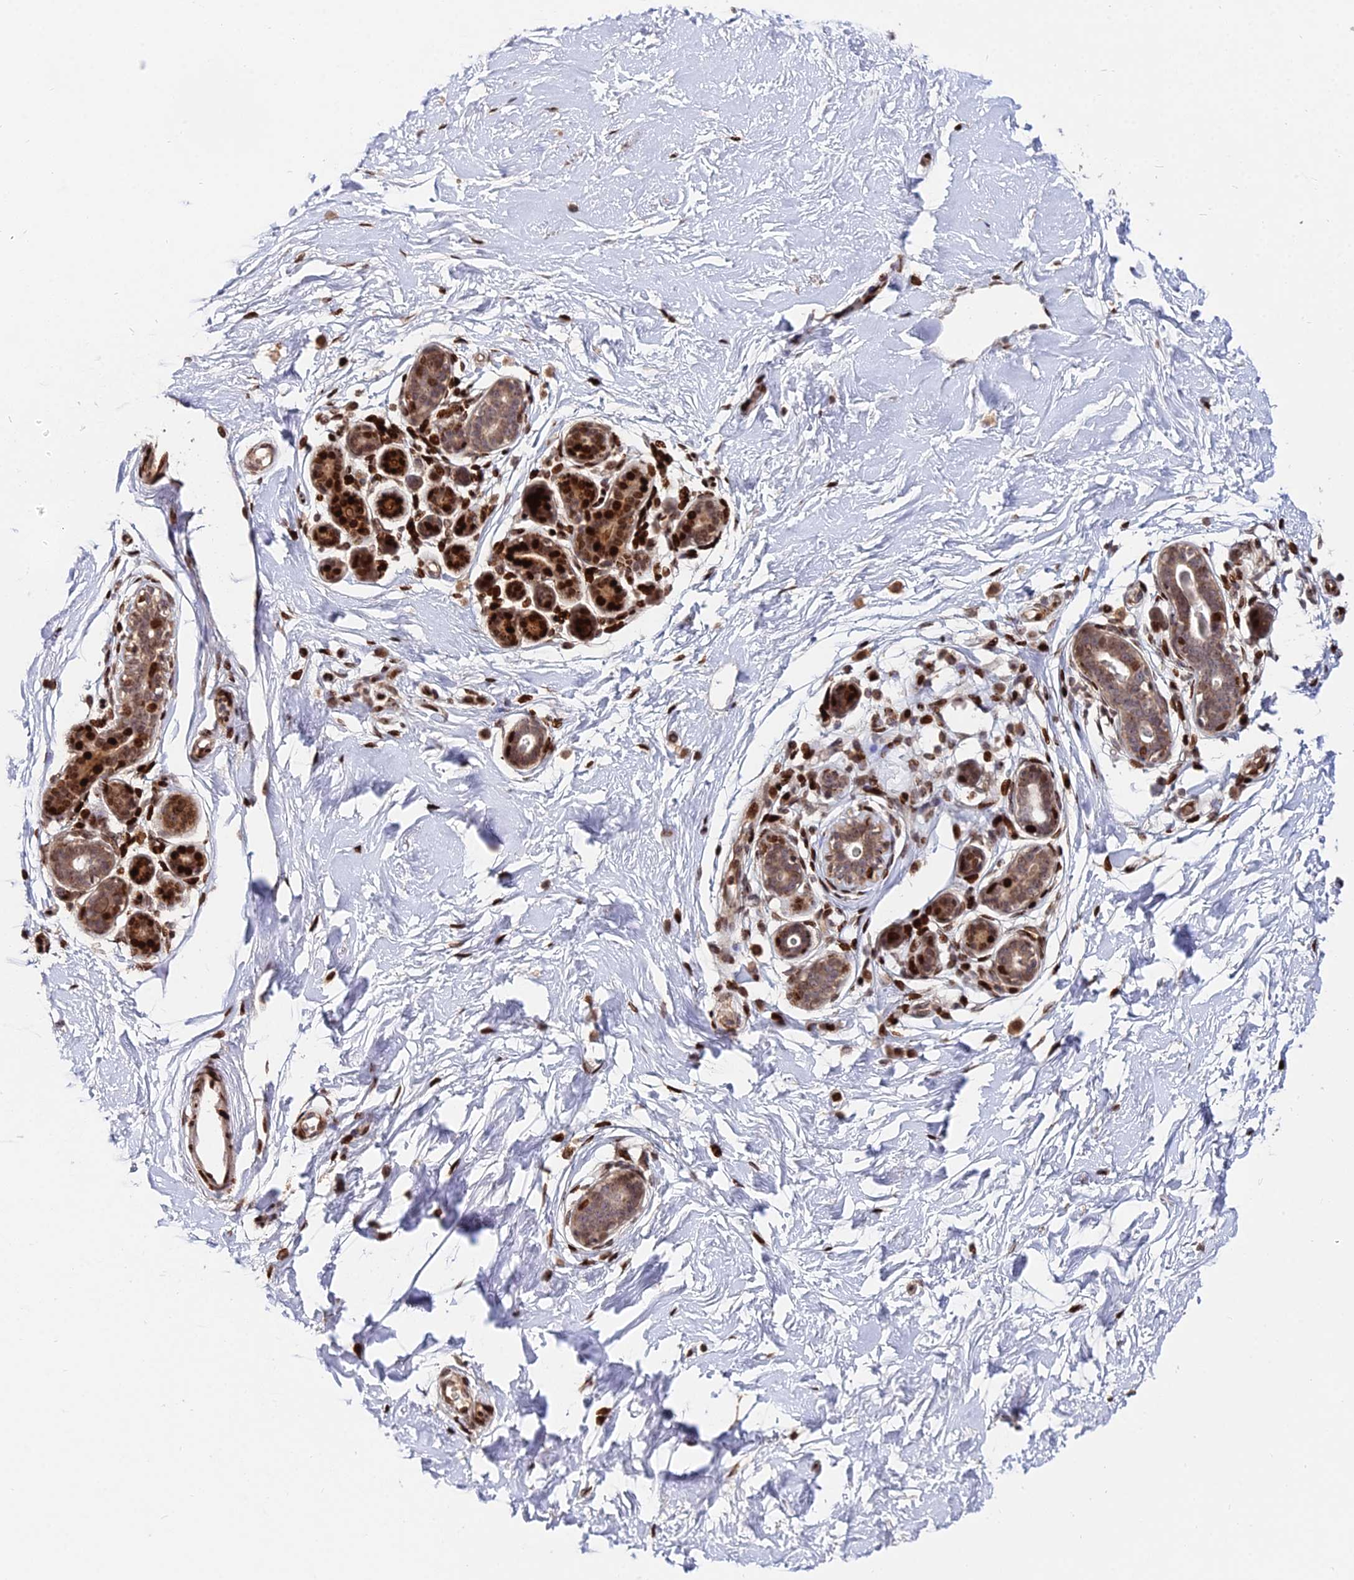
{"staining": {"intensity": "moderate", "quantity": ">75%", "location": "nuclear"}, "tissue": "breast", "cell_type": "Adipocytes", "image_type": "normal", "snomed": [{"axis": "morphology", "description": "Normal tissue, NOS"}, {"axis": "morphology", "description": "Adenoma, NOS"}, {"axis": "topography", "description": "Breast"}], "caption": "Adipocytes exhibit medium levels of moderate nuclear expression in about >75% of cells in benign breast. The staining is performed using DAB (3,3'-diaminobenzidine) brown chromogen to label protein expression. The nuclei are counter-stained blue using hematoxylin.", "gene": "RBMS2", "patient": {"sex": "female", "age": 23}}